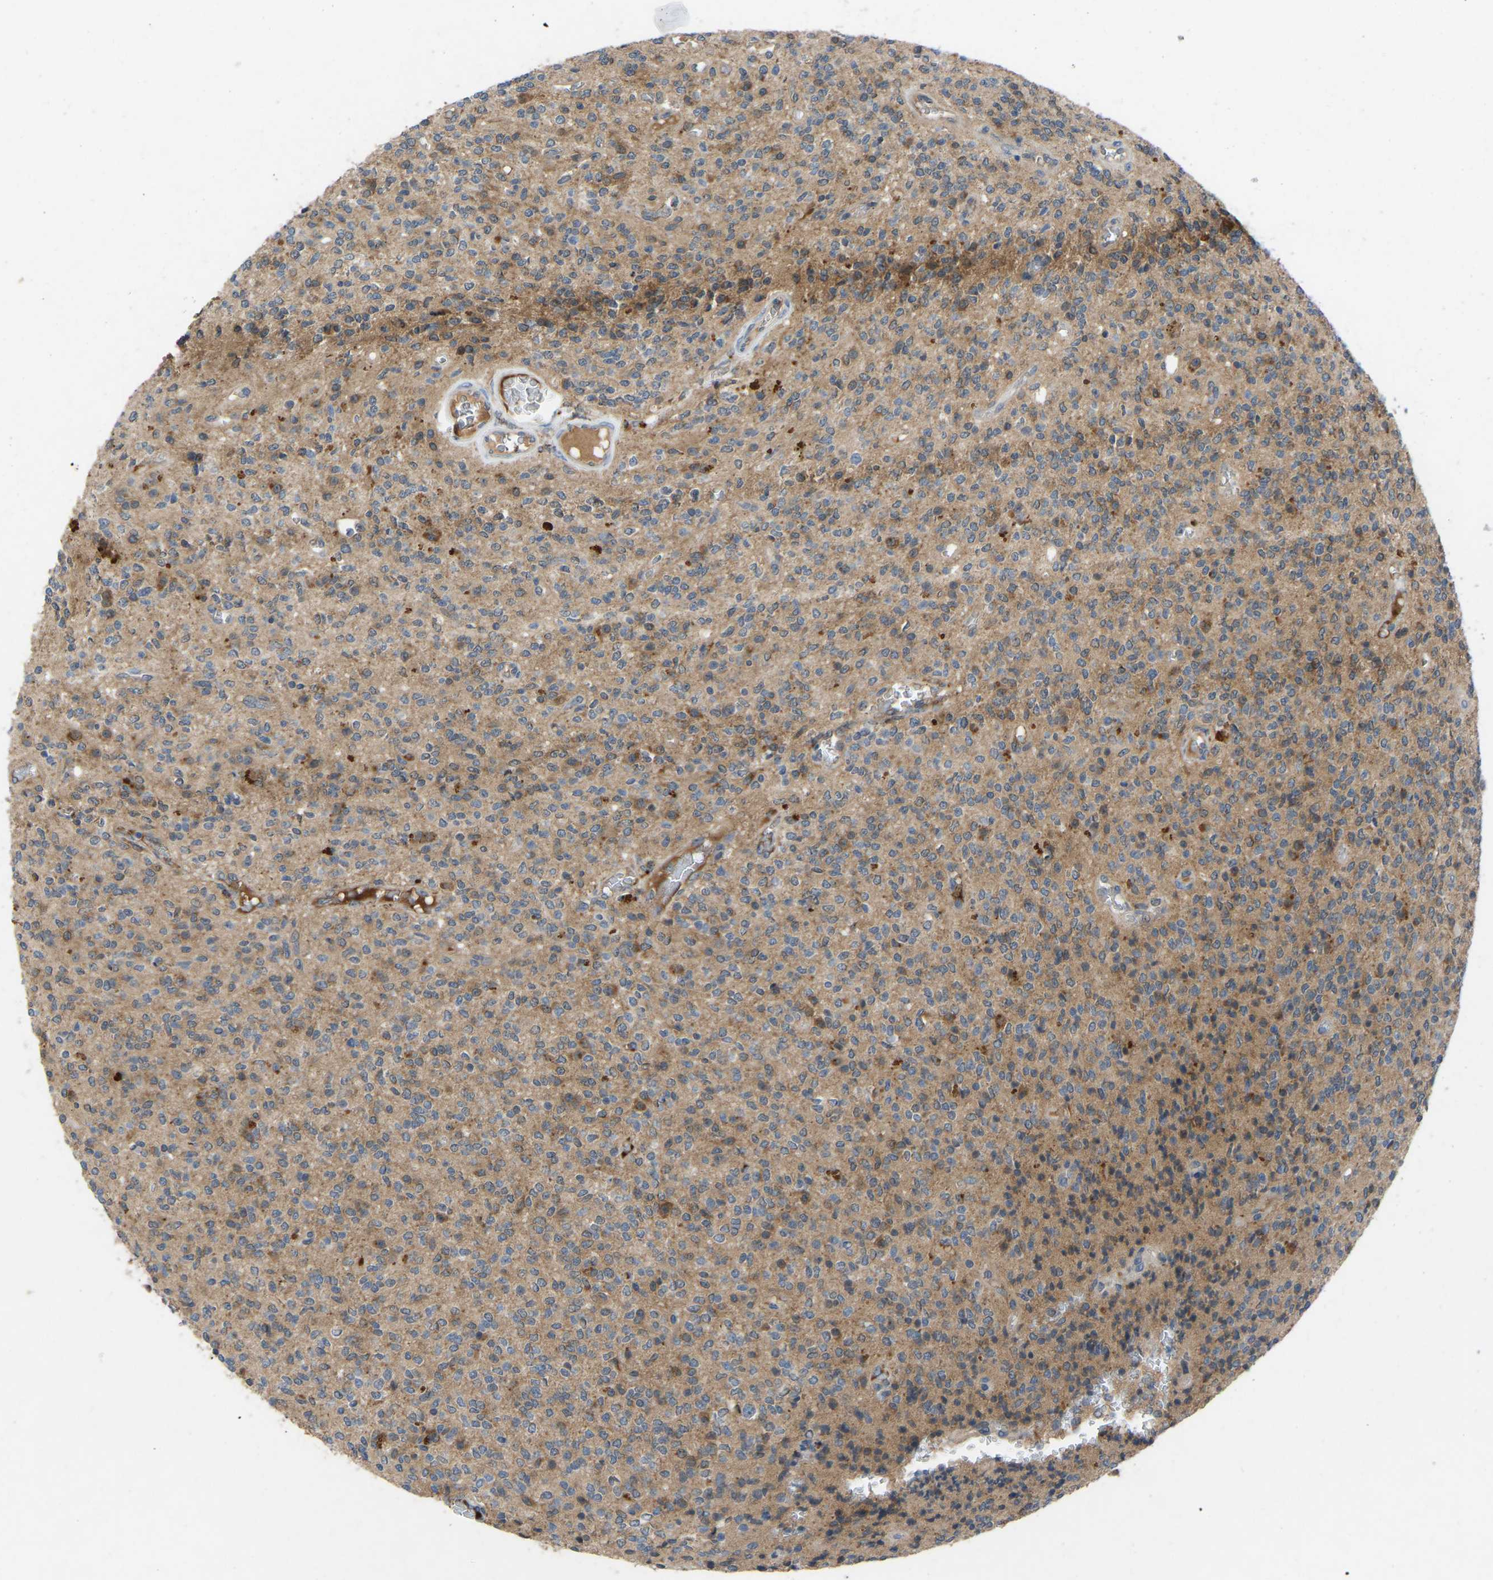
{"staining": {"intensity": "moderate", "quantity": ">75%", "location": "cytoplasmic/membranous"}, "tissue": "glioma", "cell_type": "Tumor cells", "image_type": "cancer", "snomed": [{"axis": "morphology", "description": "Glioma, malignant, High grade"}, {"axis": "topography", "description": "Brain"}], "caption": "Glioma stained with a brown dye demonstrates moderate cytoplasmic/membranous positive expression in about >75% of tumor cells.", "gene": "FHIT", "patient": {"sex": "male", "age": 34}}